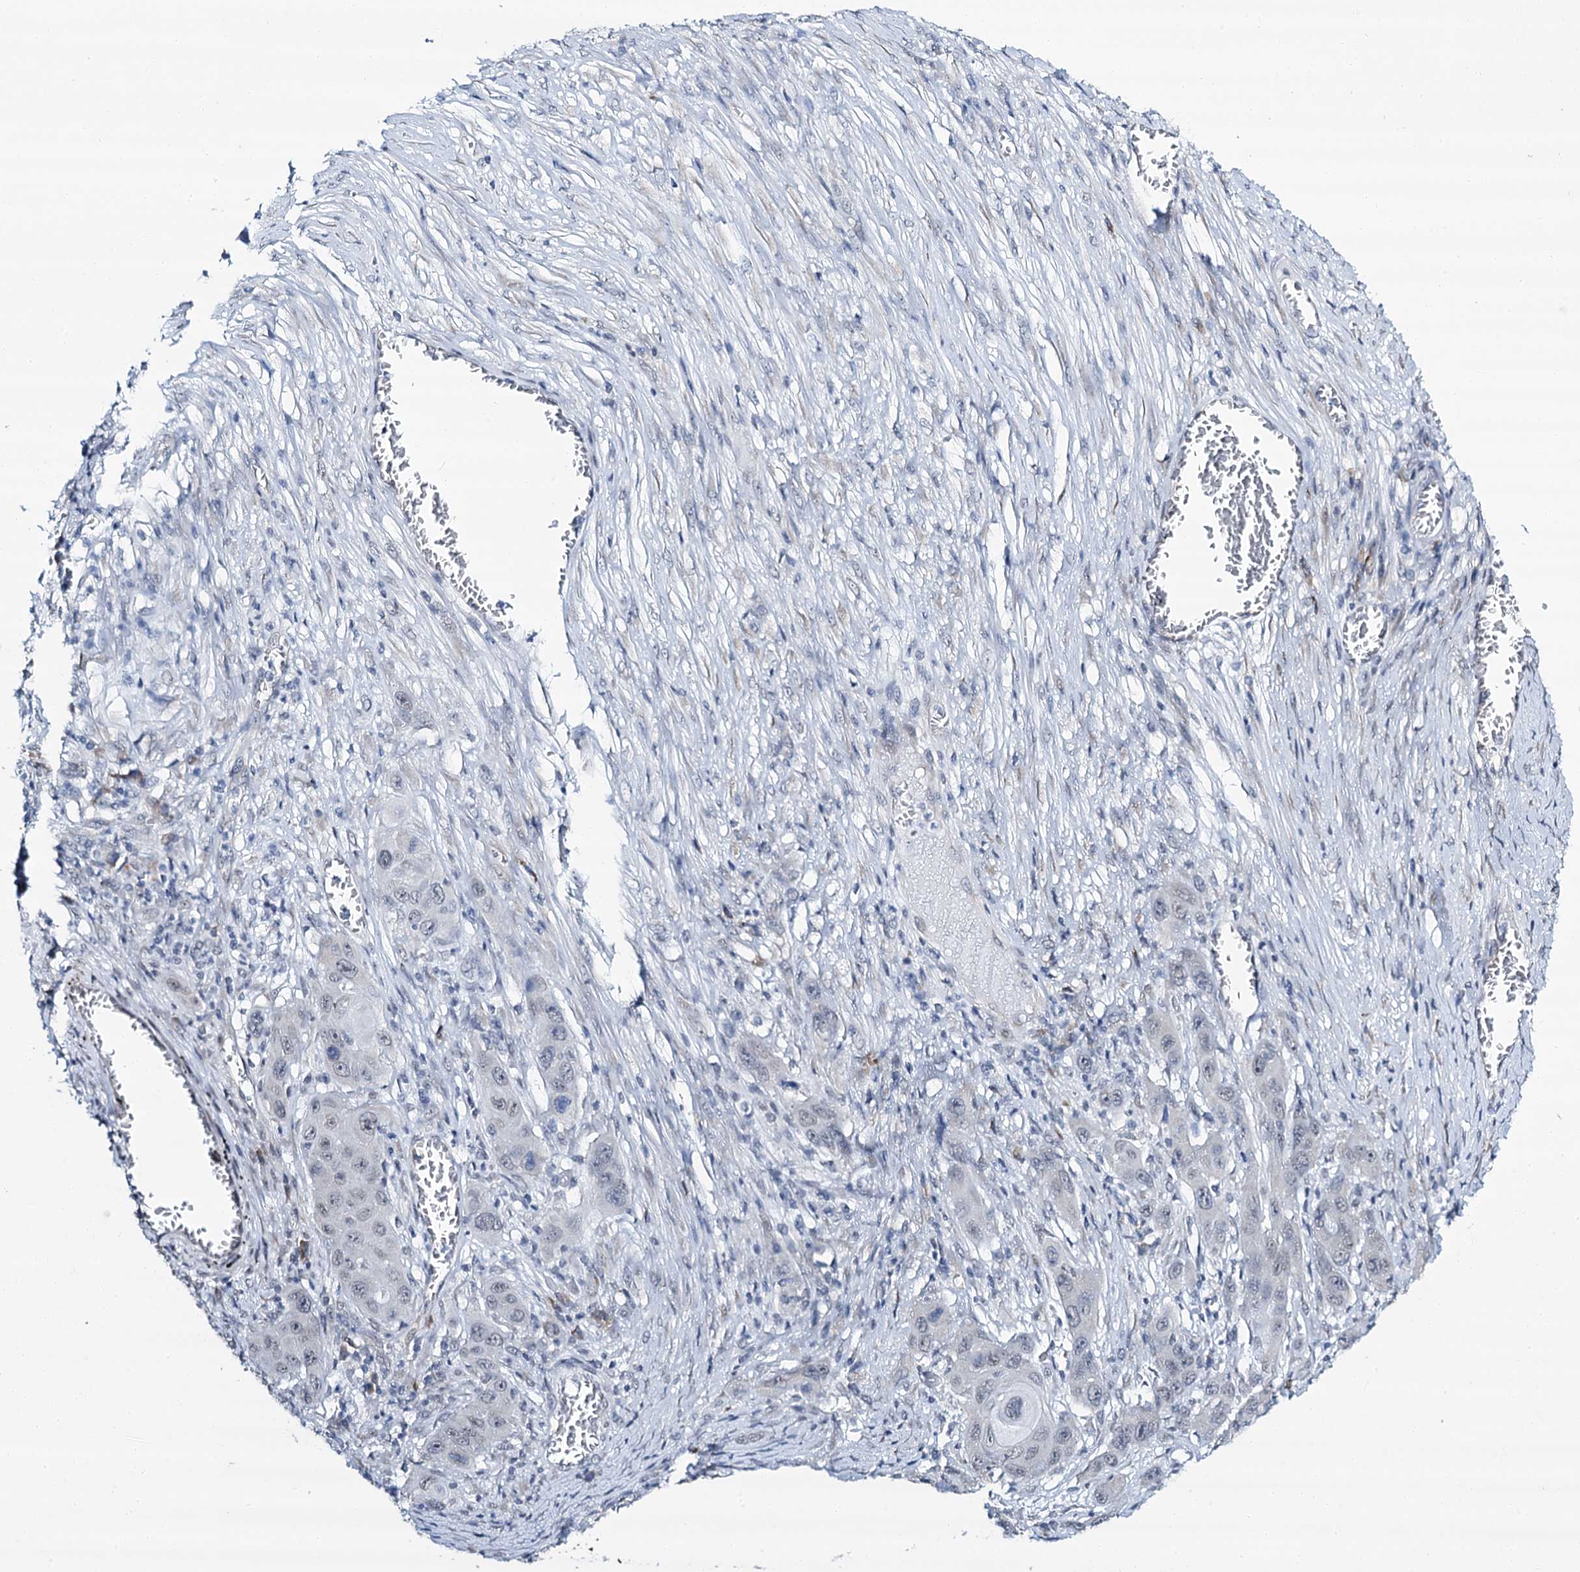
{"staining": {"intensity": "negative", "quantity": "none", "location": "none"}, "tissue": "skin cancer", "cell_type": "Tumor cells", "image_type": "cancer", "snomed": [{"axis": "morphology", "description": "Squamous cell carcinoma, NOS"}, {"axis": "topography", "description": "Skin"}], "caption": "Immunohistochemistry micrograph of human skin squamous cell carcinoma stained for a protein (brown), which shows no expression in tumor cells.", "gene": "SPATS2", "patient": {"sex": "male", "age": 55}}